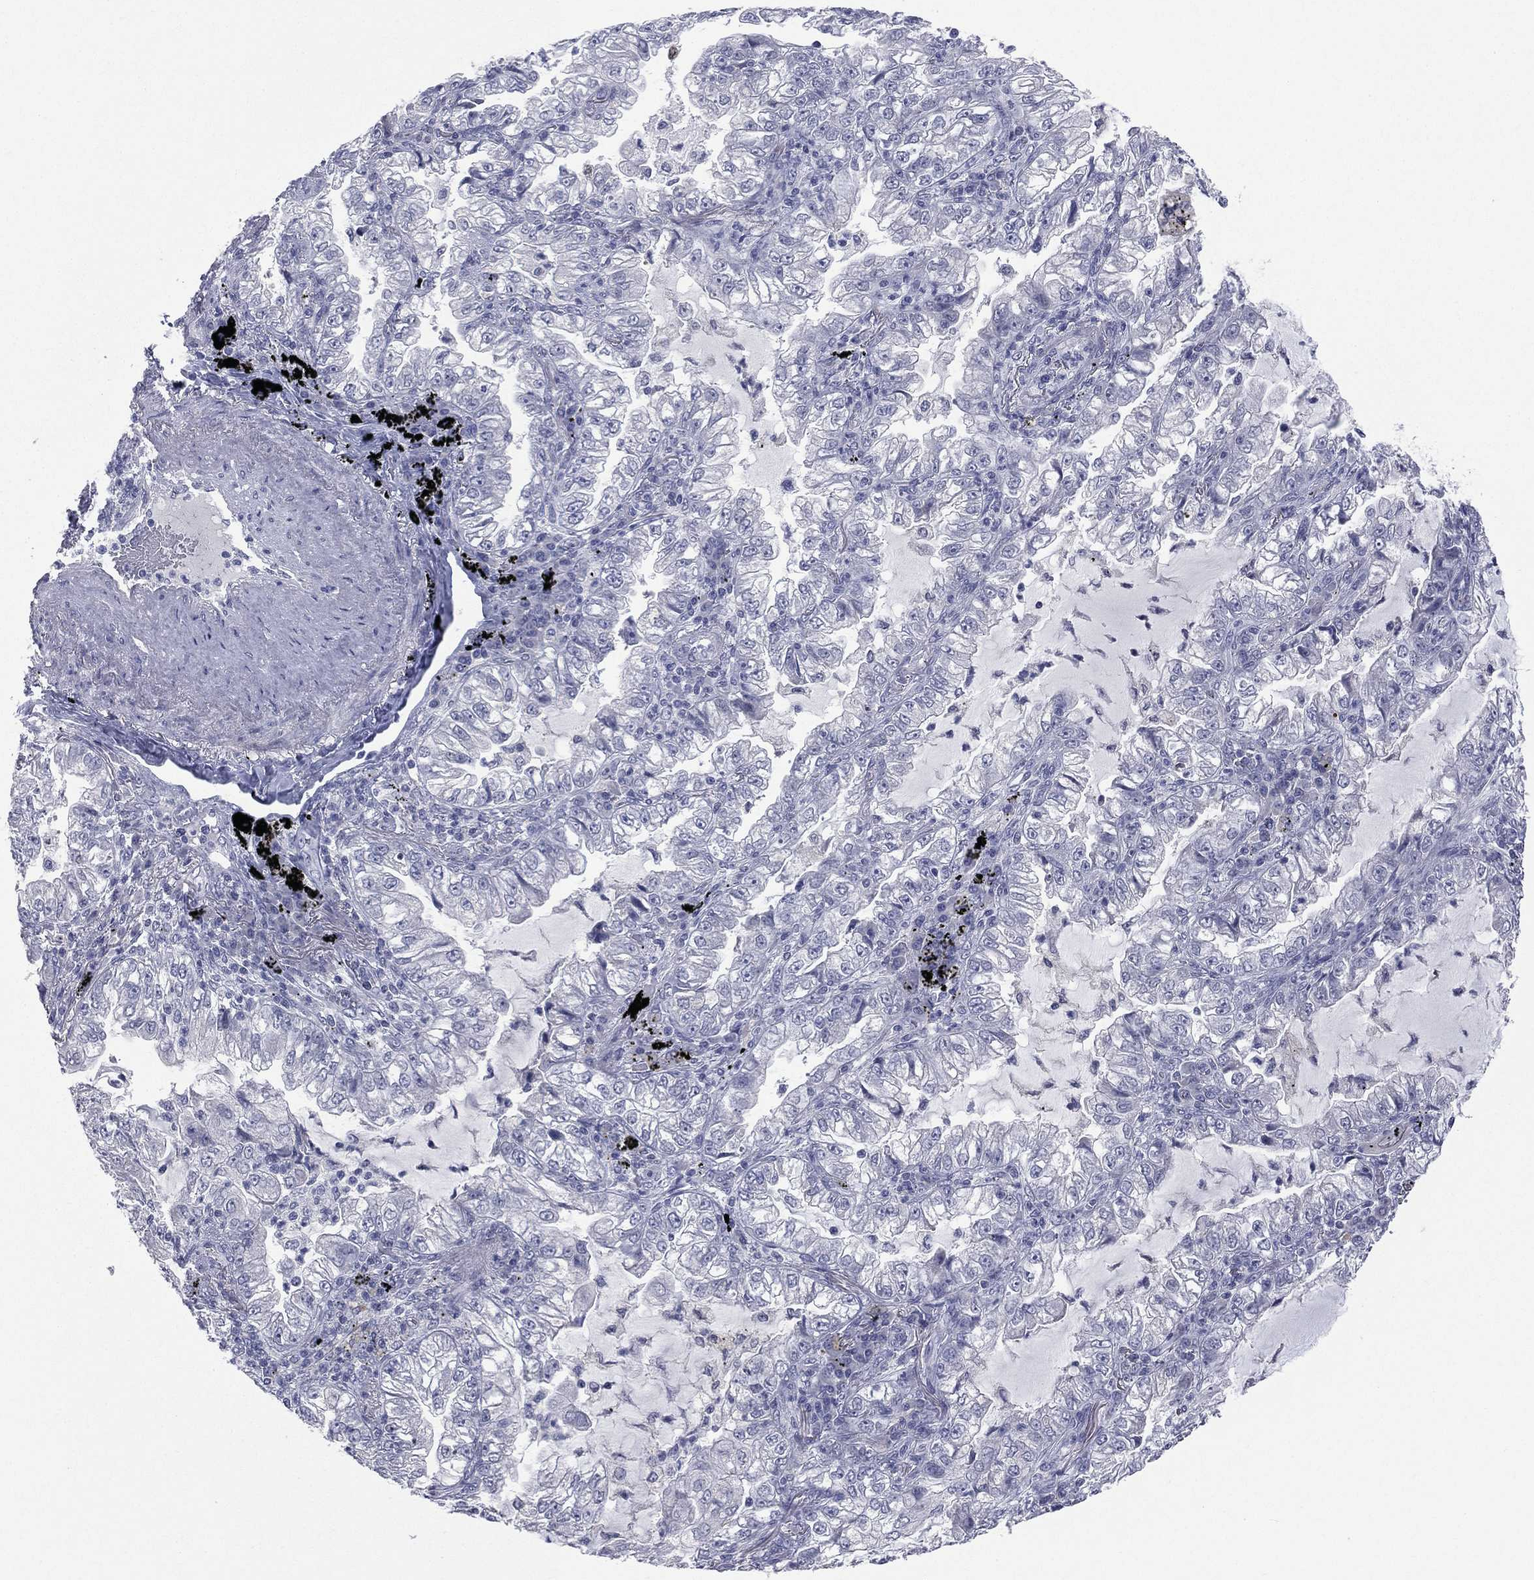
{"staining": {"intensity": "negative", "quantity": "none", "location": "none"}, "tissue": "lung cancer", "cell_type": "Tumor cells", "image_type": "cancer", "snomed": [{"axis": "morphology", "description": "Adenocarcinoma, NOS"}, {"axis": "topography", "description": "Lung"}], "caption": "Human lung adenocarcinoma stained for a protein using IHC demonstrates no staining in tumor cells.", "gene": "DMKN", "patient": {"sex": "female", "age": 73}}